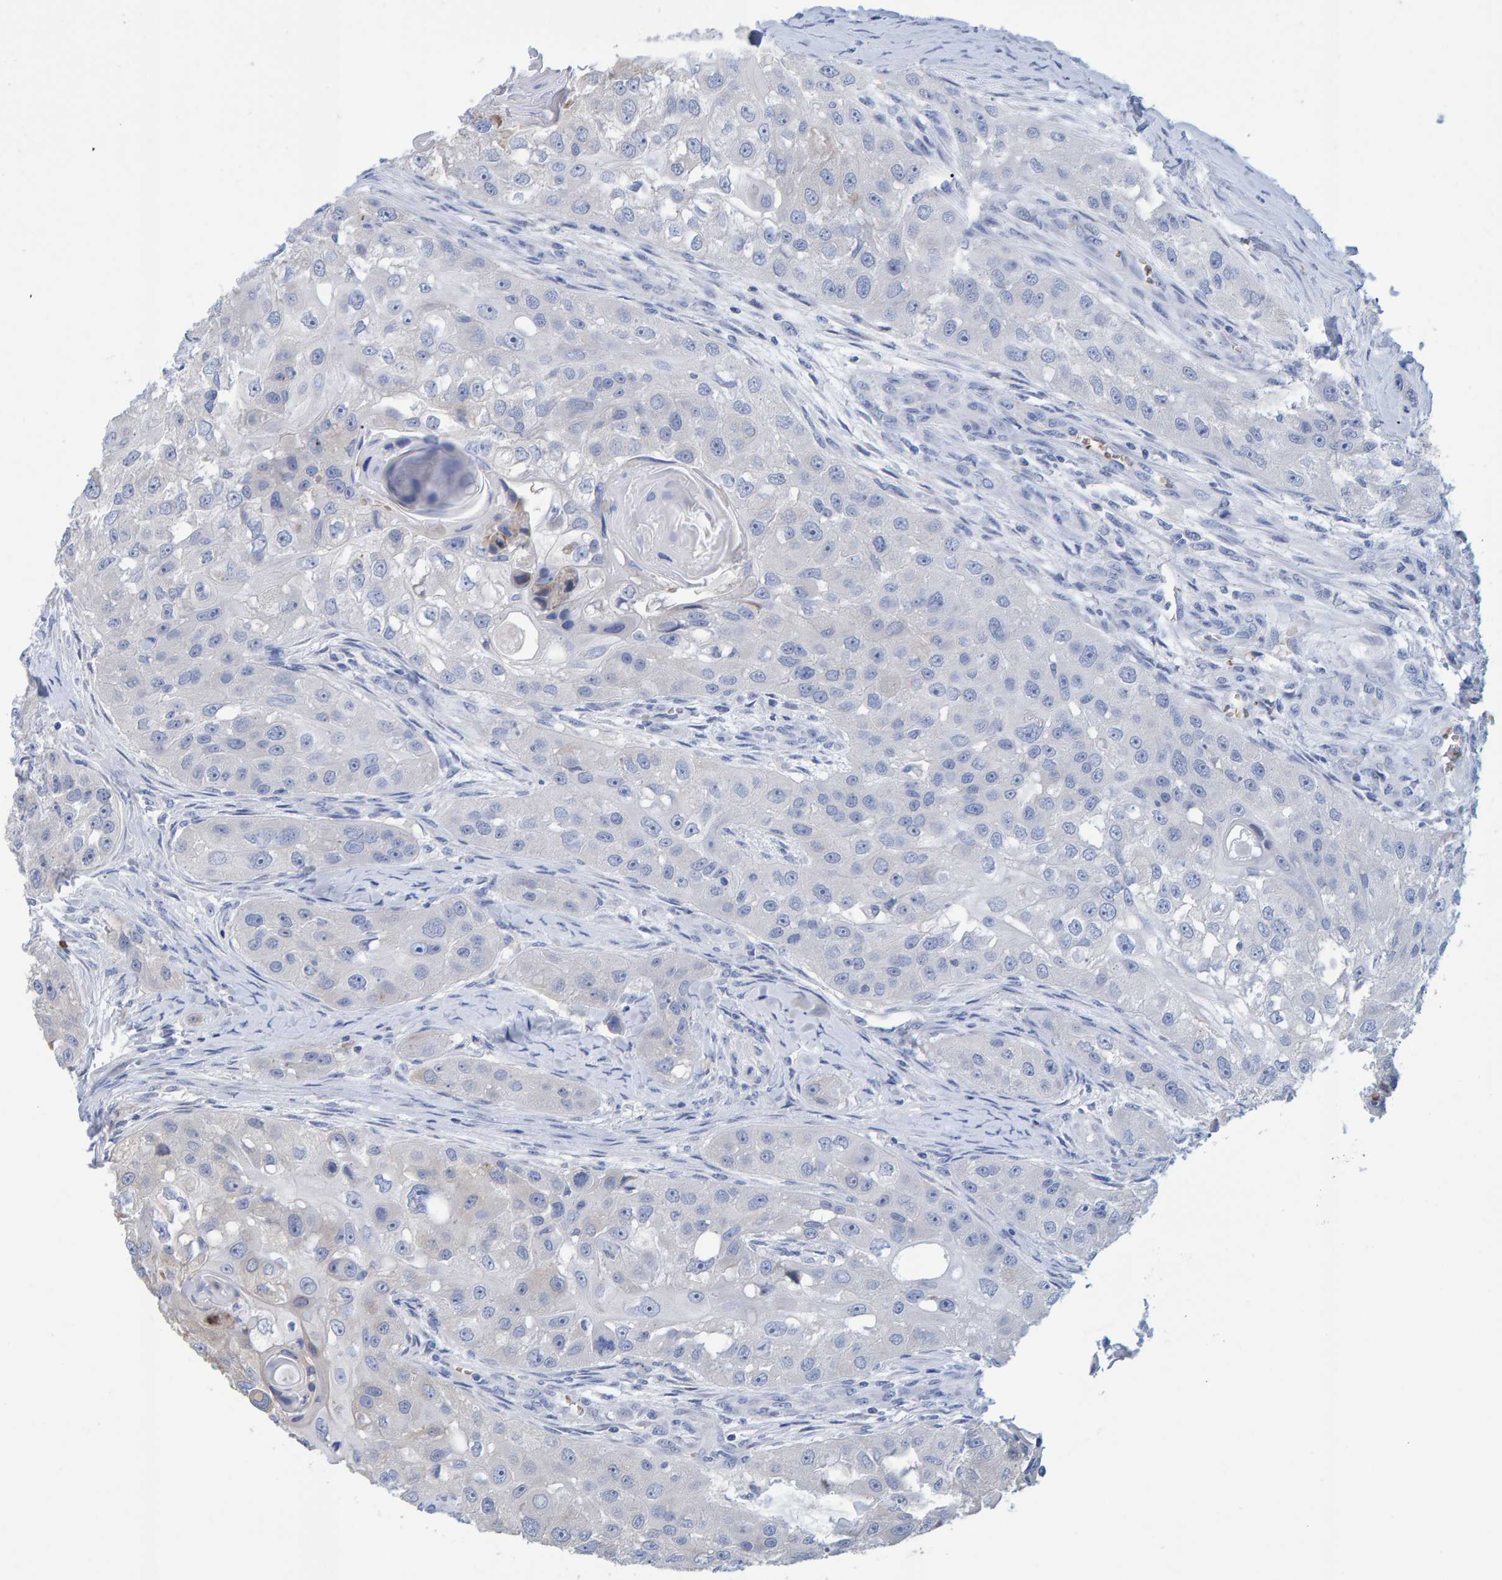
{"staining": {"intensity": "weak", "quantity": "<25%", "location": "cytoplasmic/membranous"}, "tissue": "head and neck cancer", "cell_type": "Tumor cells", "image_type": "cancer", "snomed": [{"axis": "morphology", "description": "Normal tissue, NOS"}, {"axis": "morphology", "description": "Squamous cell carcinoma, NOS"}, {"axis": "topography", "description": "Skeletal muscle"}, {"axis": "topography", "description": "Head-Neck"}], "caption": "High power microscopy photomicrograph of an immunohistochemistry histopathology image of head and neck cancer (squamous cell carcinoma), revealing no significant expression in tumor cells.", "gene": "VPS9D1", "patient": {"sex": "male", "age": 51}}